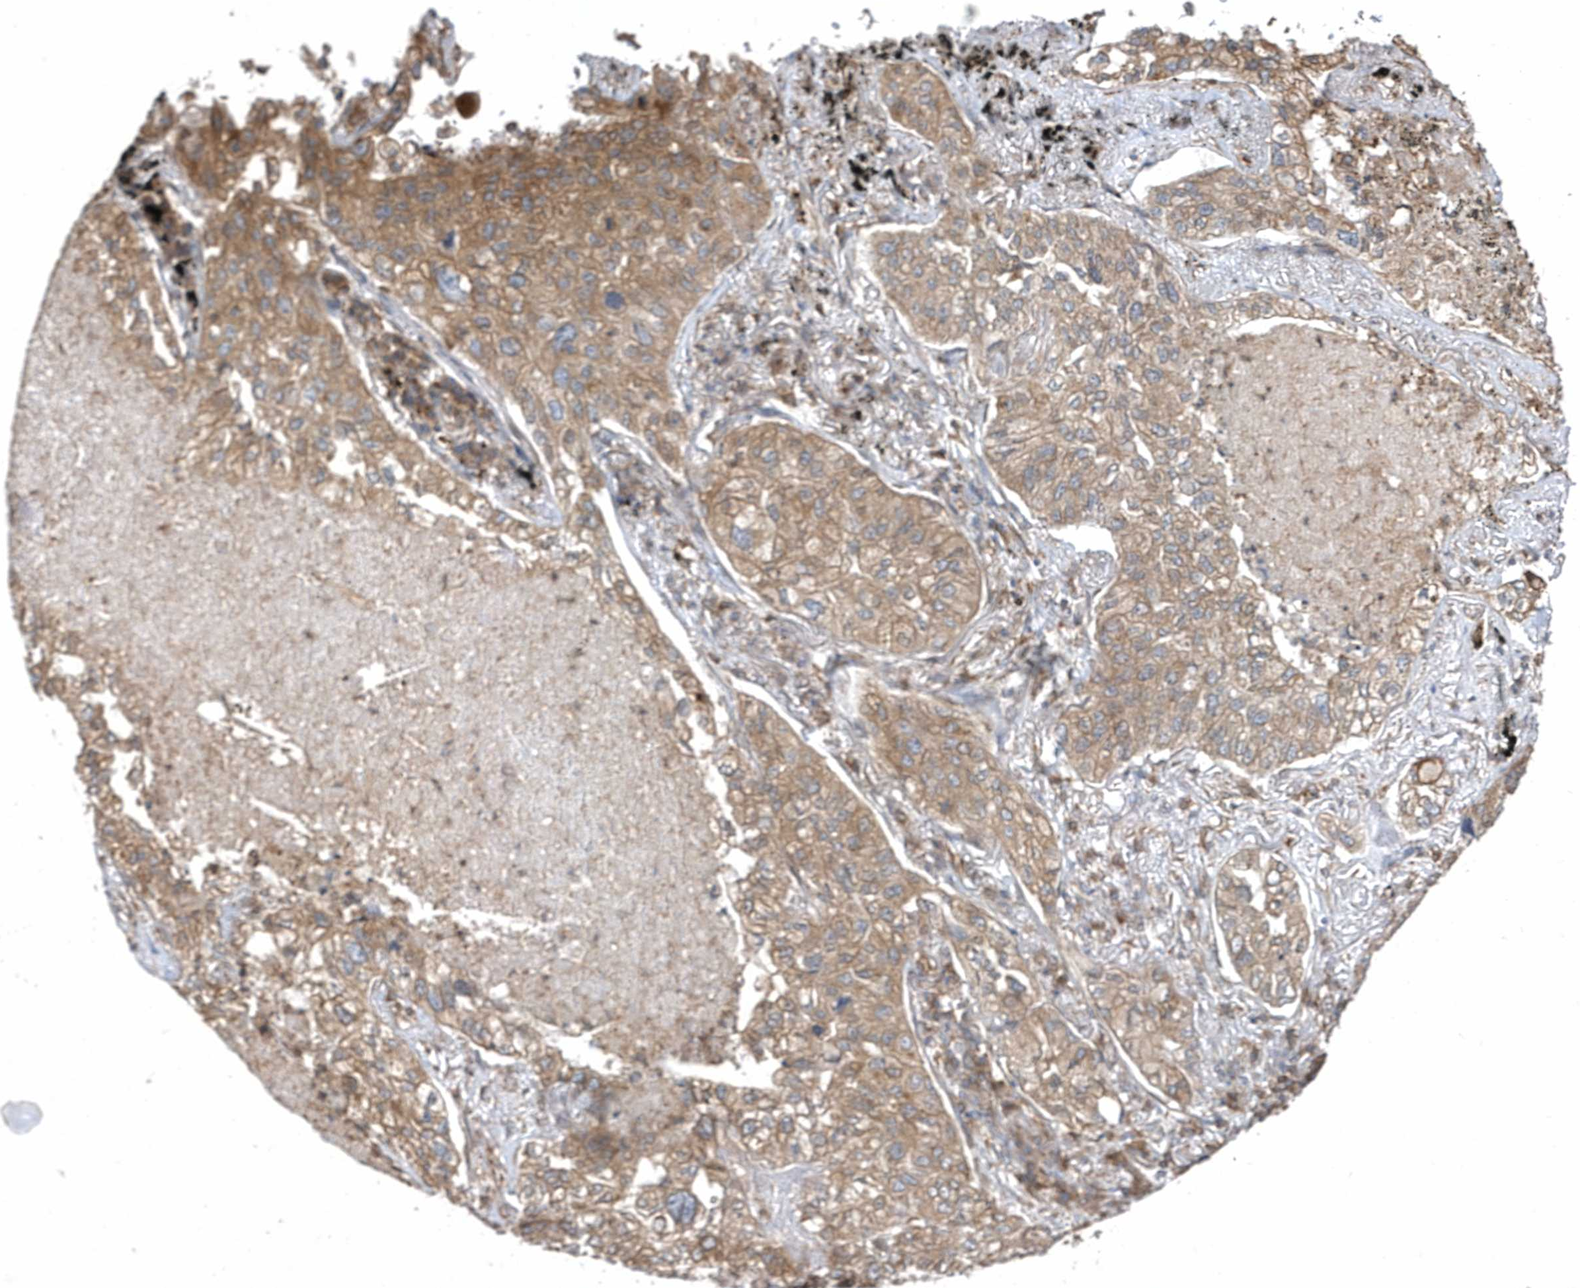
{"staining": {"intensity": "moderate", "quantity": ">75%", "location": "cytoplasmic/membranous"}, "tissue": "lung cancer", "cell_type": "Tumor cells", "image_type": "cancer", "snomed": [{"axis": "morphology", "description": "Adenocarcinoma, NOS"}, {"axis": "topography", "description": "Lung"}], "caption": "Tumor cells demonstrate medium levels of moderate cytoplasmic/membranous expression in about >75% of cells in human lung cancer.", "gene": "VAMP7", "patient": {"sex": "male", "age": 65}}